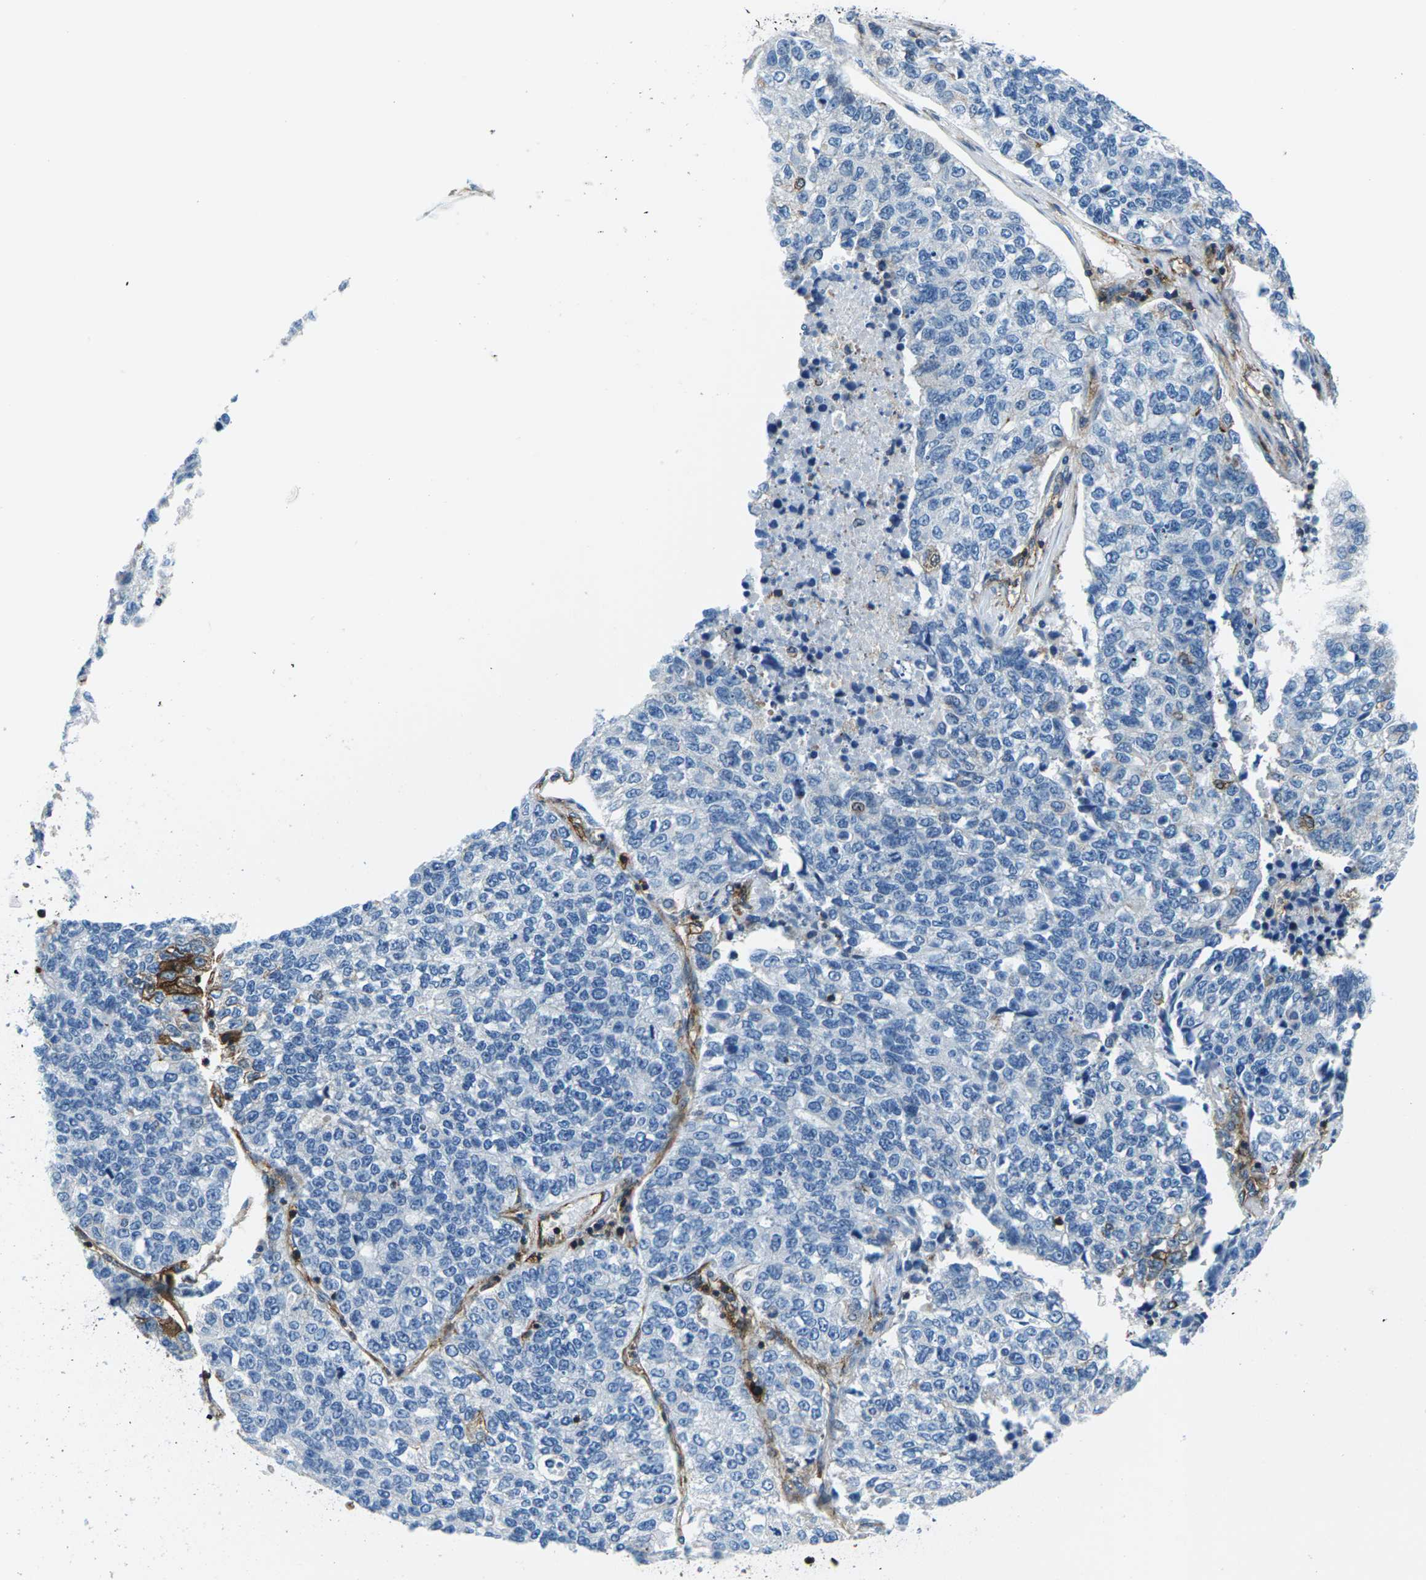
{"staining": {"intensity": "negative", "quantity": "none", "location": "none"}, "tissue": "lung cancer", "cell_type": "Tumor cells", "image_type": "cancer", "snomed": [{"axis": "morphology", "description": "Adenocarcinoma, NOS"}, {"axis": "topography", "description": "Lung"}], "caption": "DAB immunohistochemical staining of human lung cancer (adenocarcinoma) exhibits no significant expression in tumor cells. (Brightfield microscopy of DAB immunohistochemistry at high magnification).", "gene": "SOCS4", "patient": {"sex": "male", "age": 49}}